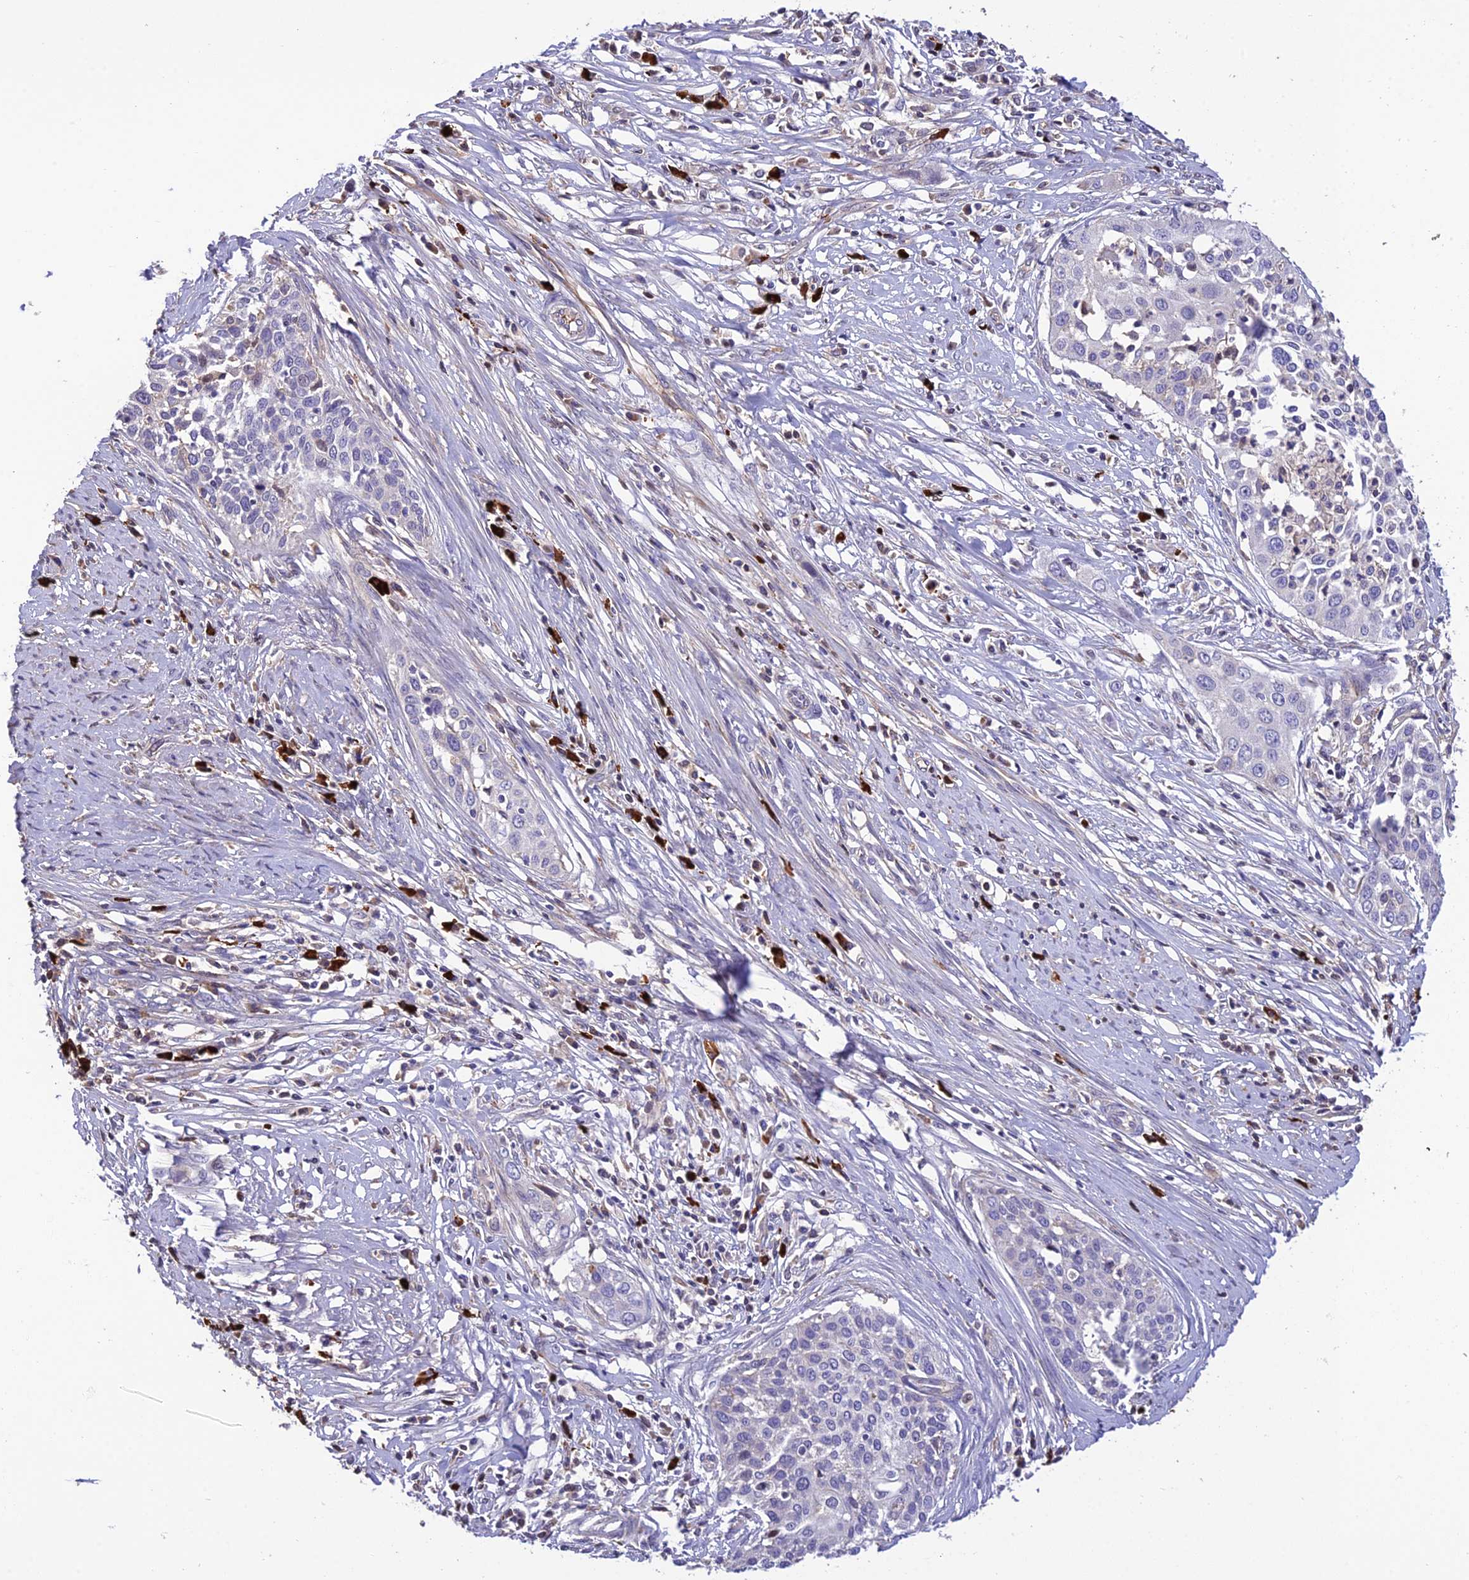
{"staining": {"intensity": "negative", "quantity": "none", "location": "none"}, "tissue": "cervical cancer", "cell_type": "Tumor cells", "image_type": "cancer", "snomed": [{"axis": "morphology", "description": "Squamous cell carcinoma, NOS"}, {"axis": "topography", "description": "Cervix"}], "caption": "The histopathology image displays no significant positivity in tumor cells of squamous cell carcinoma (cervical).", "gene": "MIOS", "patient": {"sex": "female", "age": 34}}